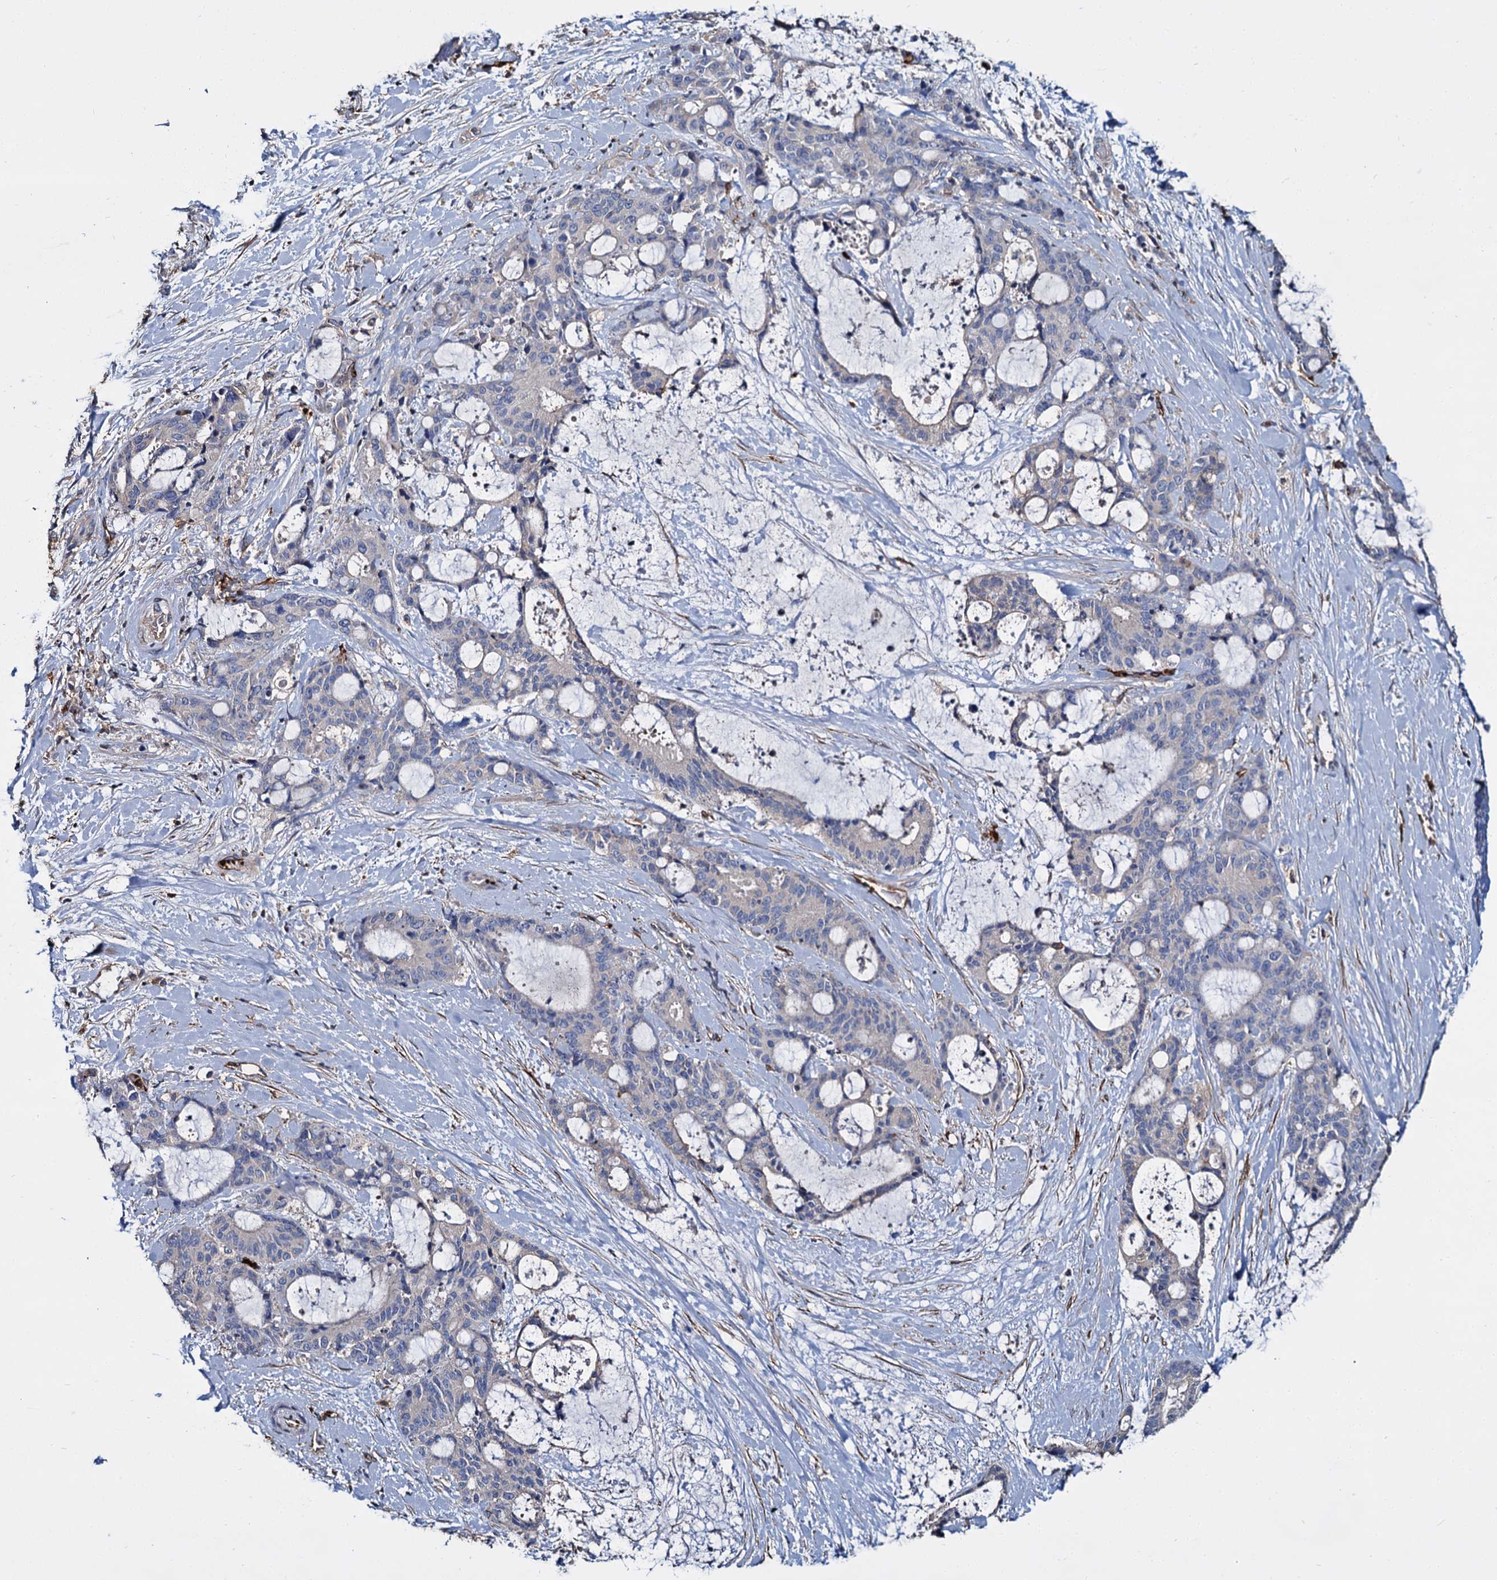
{"staining": {"intensity": "weak", "quantity": "<25%", "location": "cytoplasmic/membranous"}, "tissue": "liver cancer", "cell_type": "Tumor cells", "image_type": "cancer", "snomed": [{"axis": "morphology", "description": "Normal tissue, NOS"}, {"axis": "morphology", "description": "Cholangiocarcinoma"}, {"axis": "topography", "description": "Liver"}, {"axis": "topography", "description": "Peripheral nerve tissue"}], "caption": "There is no significant staining in tumor cells of liver cancer (cholangiocarcinoma).", "gene": "CACNA1C", "patient": {"sex": "female", "age": 73}}